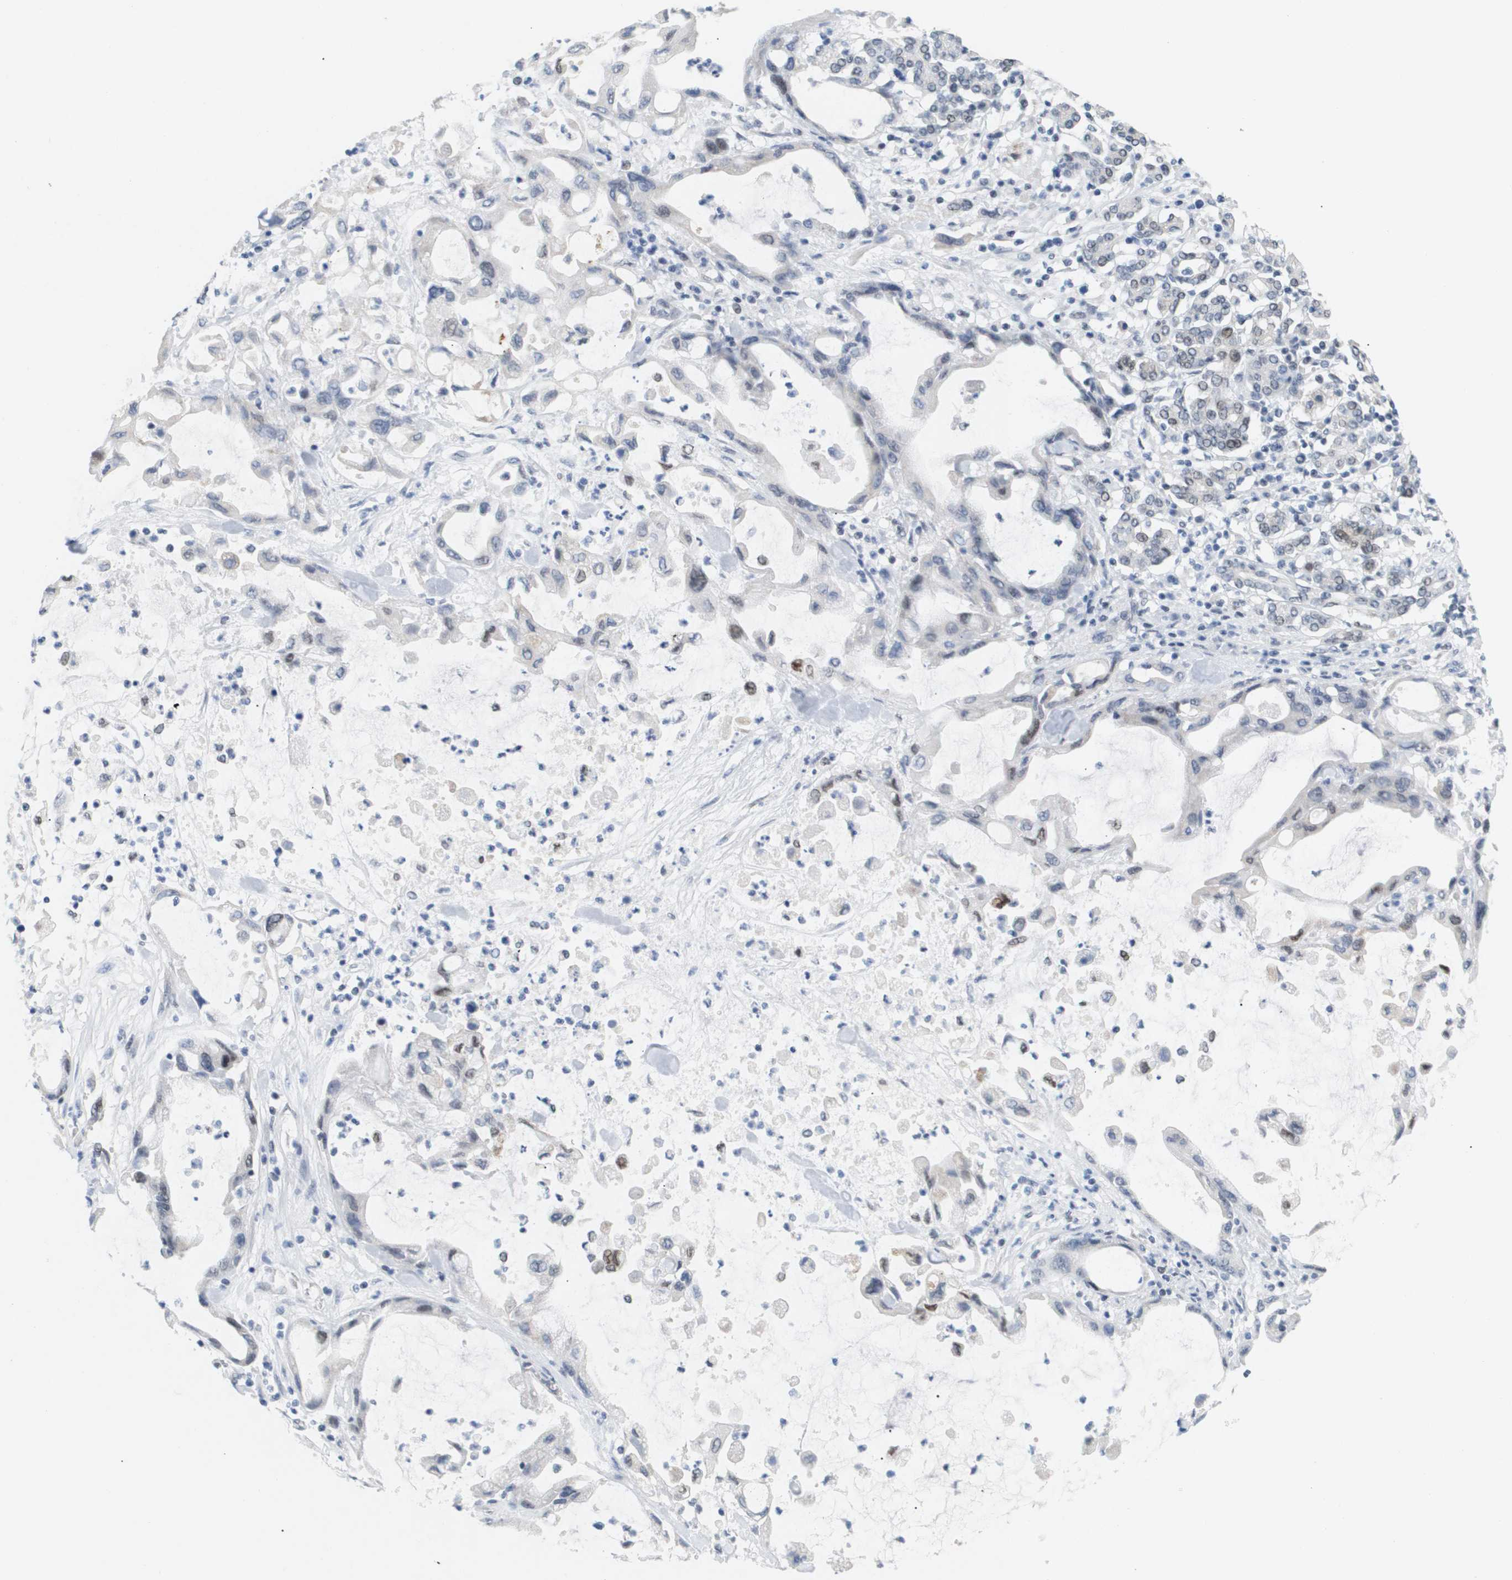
{"staining": {"intensity": "negative", "quantity": "none", "location": "none"}, "tissue": "pancreatic cancer", "cell_type": "Tumor cells", "image_type": "cancer", "snomed": [{"axis": "morphology", "description": "Adenocarcinoma, NOS"}, {"axis": "topography", "description": "Pancreas"}], "caption": "The immunohistochemistry (IHC) micrograph has no significant positivity in tumor cells of pancreatic cancer (adenocarcinoma) tissue.", "gene": "PPARD", "patient": {"sex": "female", "age": 57}}